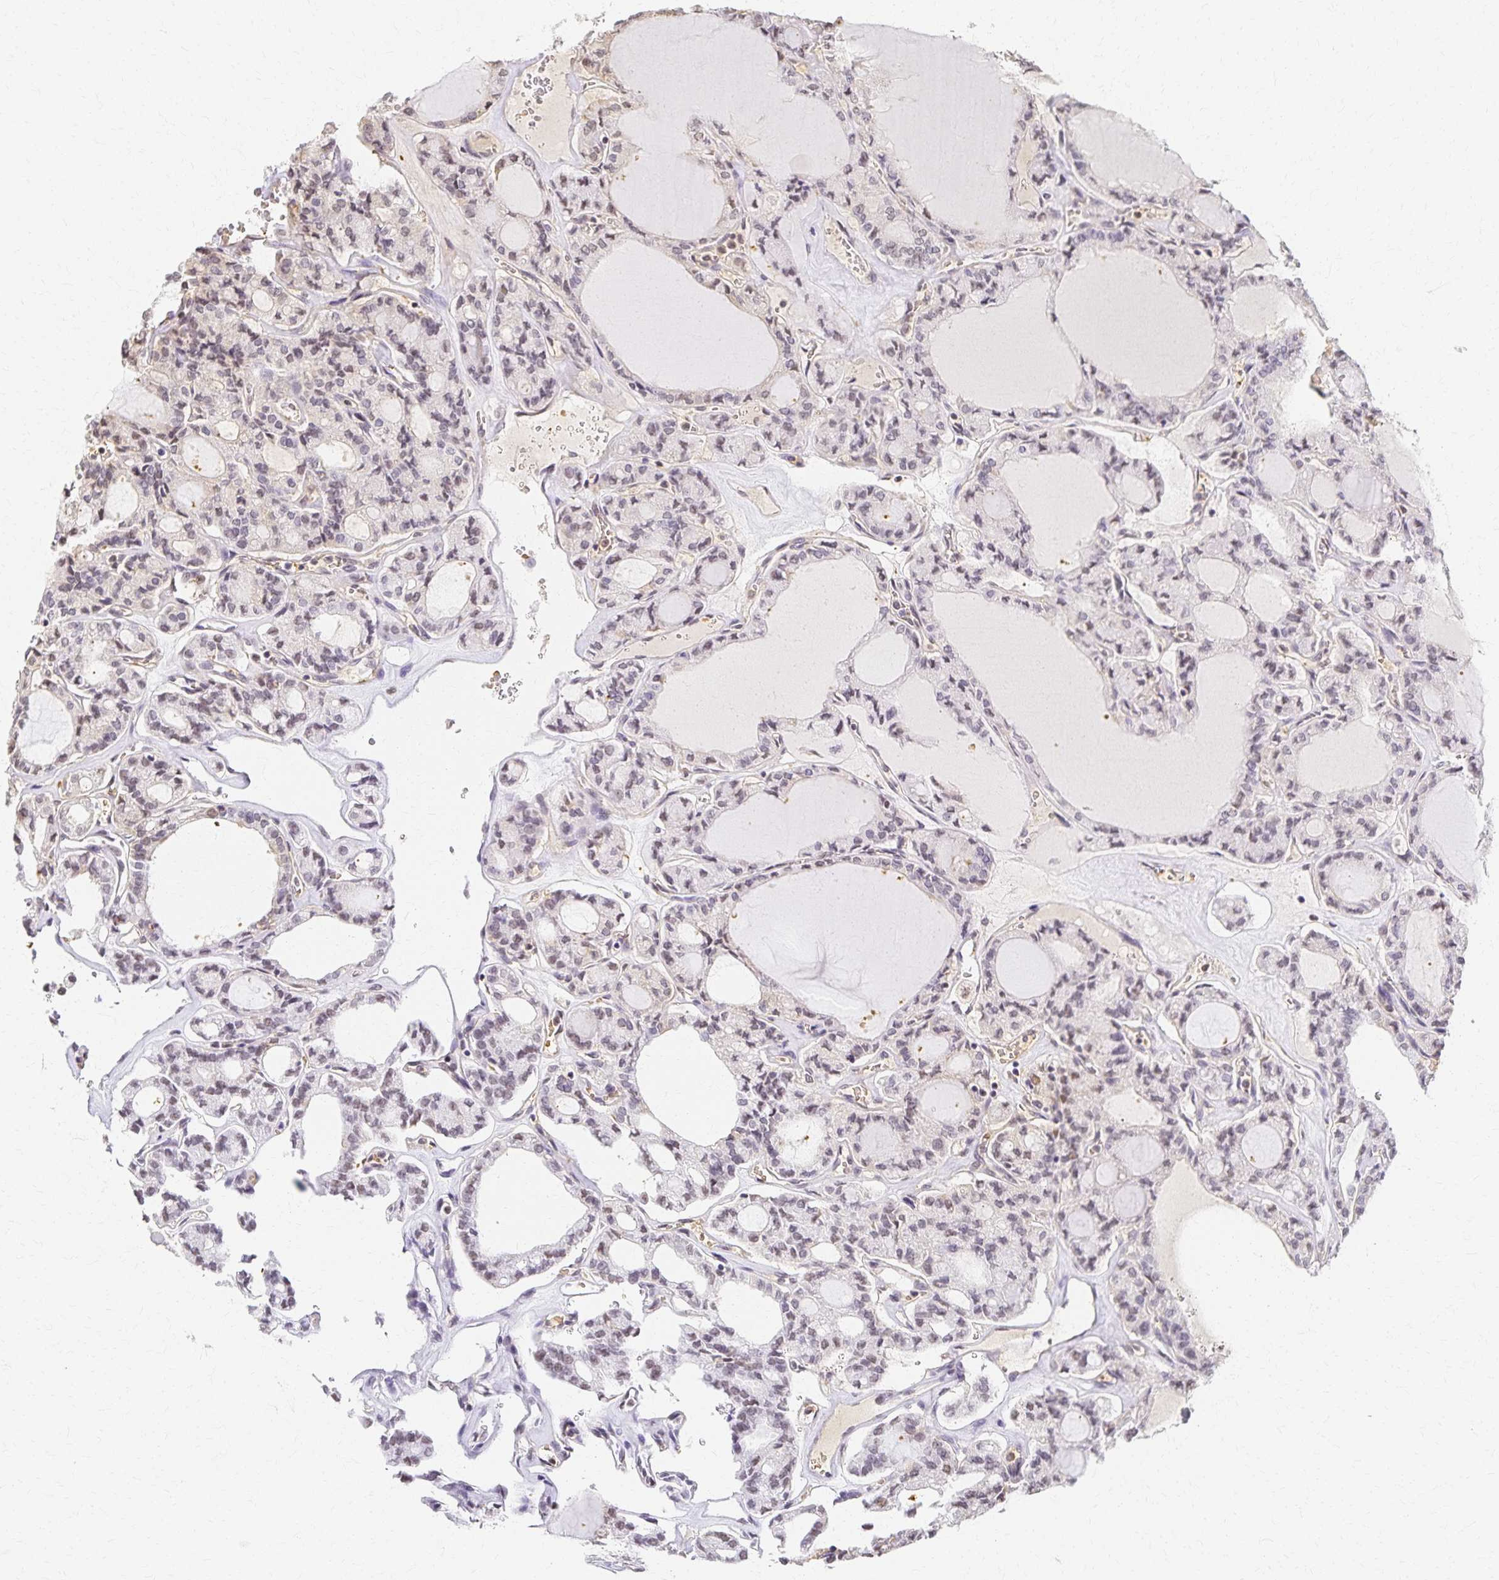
{"staining": {"intensity": "weak", "quantity": "<25%", "location": "cytoplasmic/membranous,nuclear"}, "tissue": "thyroid cancer", "cell_type": "Tumor cells", "image_type": "cancer", "snomed": [{"axis": "morphology", "description": "Papillary adenocarcinoma, NOS"}, {"axis": "topography", "description": "Thyroid gland"}], "caption": "An IHC histopathology image of papillary adenocarcinoma (thyroid) is shown. There is no staining in tumor cells of papillary adenocarcinoma (thyroid).", "gene": "AZGP1", "patient": {"sex": "male", "age": 87}}